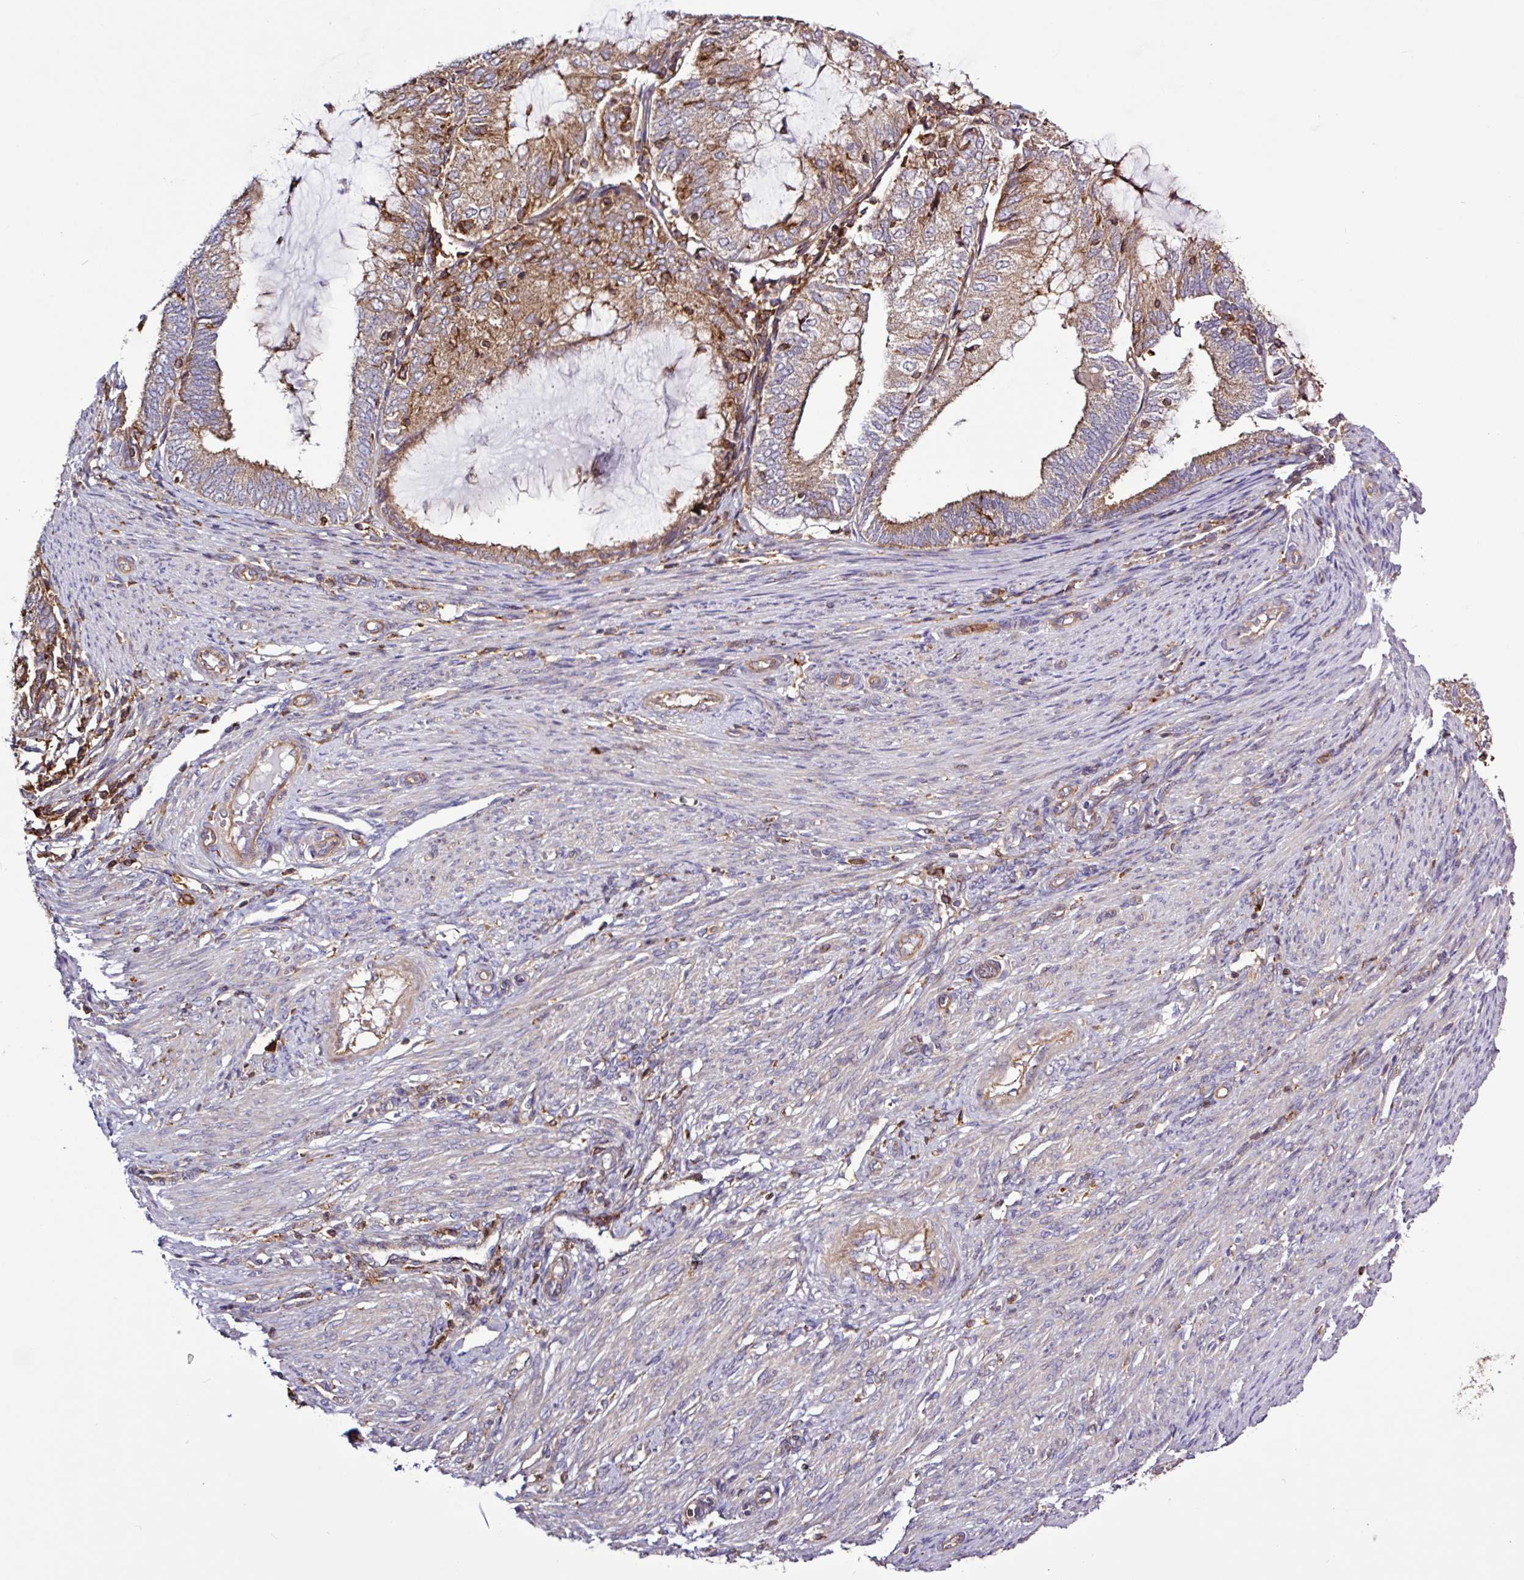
{"staining": {"intensity": "moderate", "quantity": ">75%", "location": "cytoplasmic/membranous"}, "tissue": "endometrial cancer", "cell_type": "Tumor cells", "image_type": "cancer", "snomed": [{"axis": "morphology", "description": "Adenocarcinoma, NOS"}, {"axis": "topography", "description": "Endometrium"}], "caption": "Moderate cytoplasmic/membranous positivity is identified in approximately >75% of tumor cells in endometrial adenocarcinoma.", "gene": "ACTR3", "patient": {"sex": "female", "age": 81}}